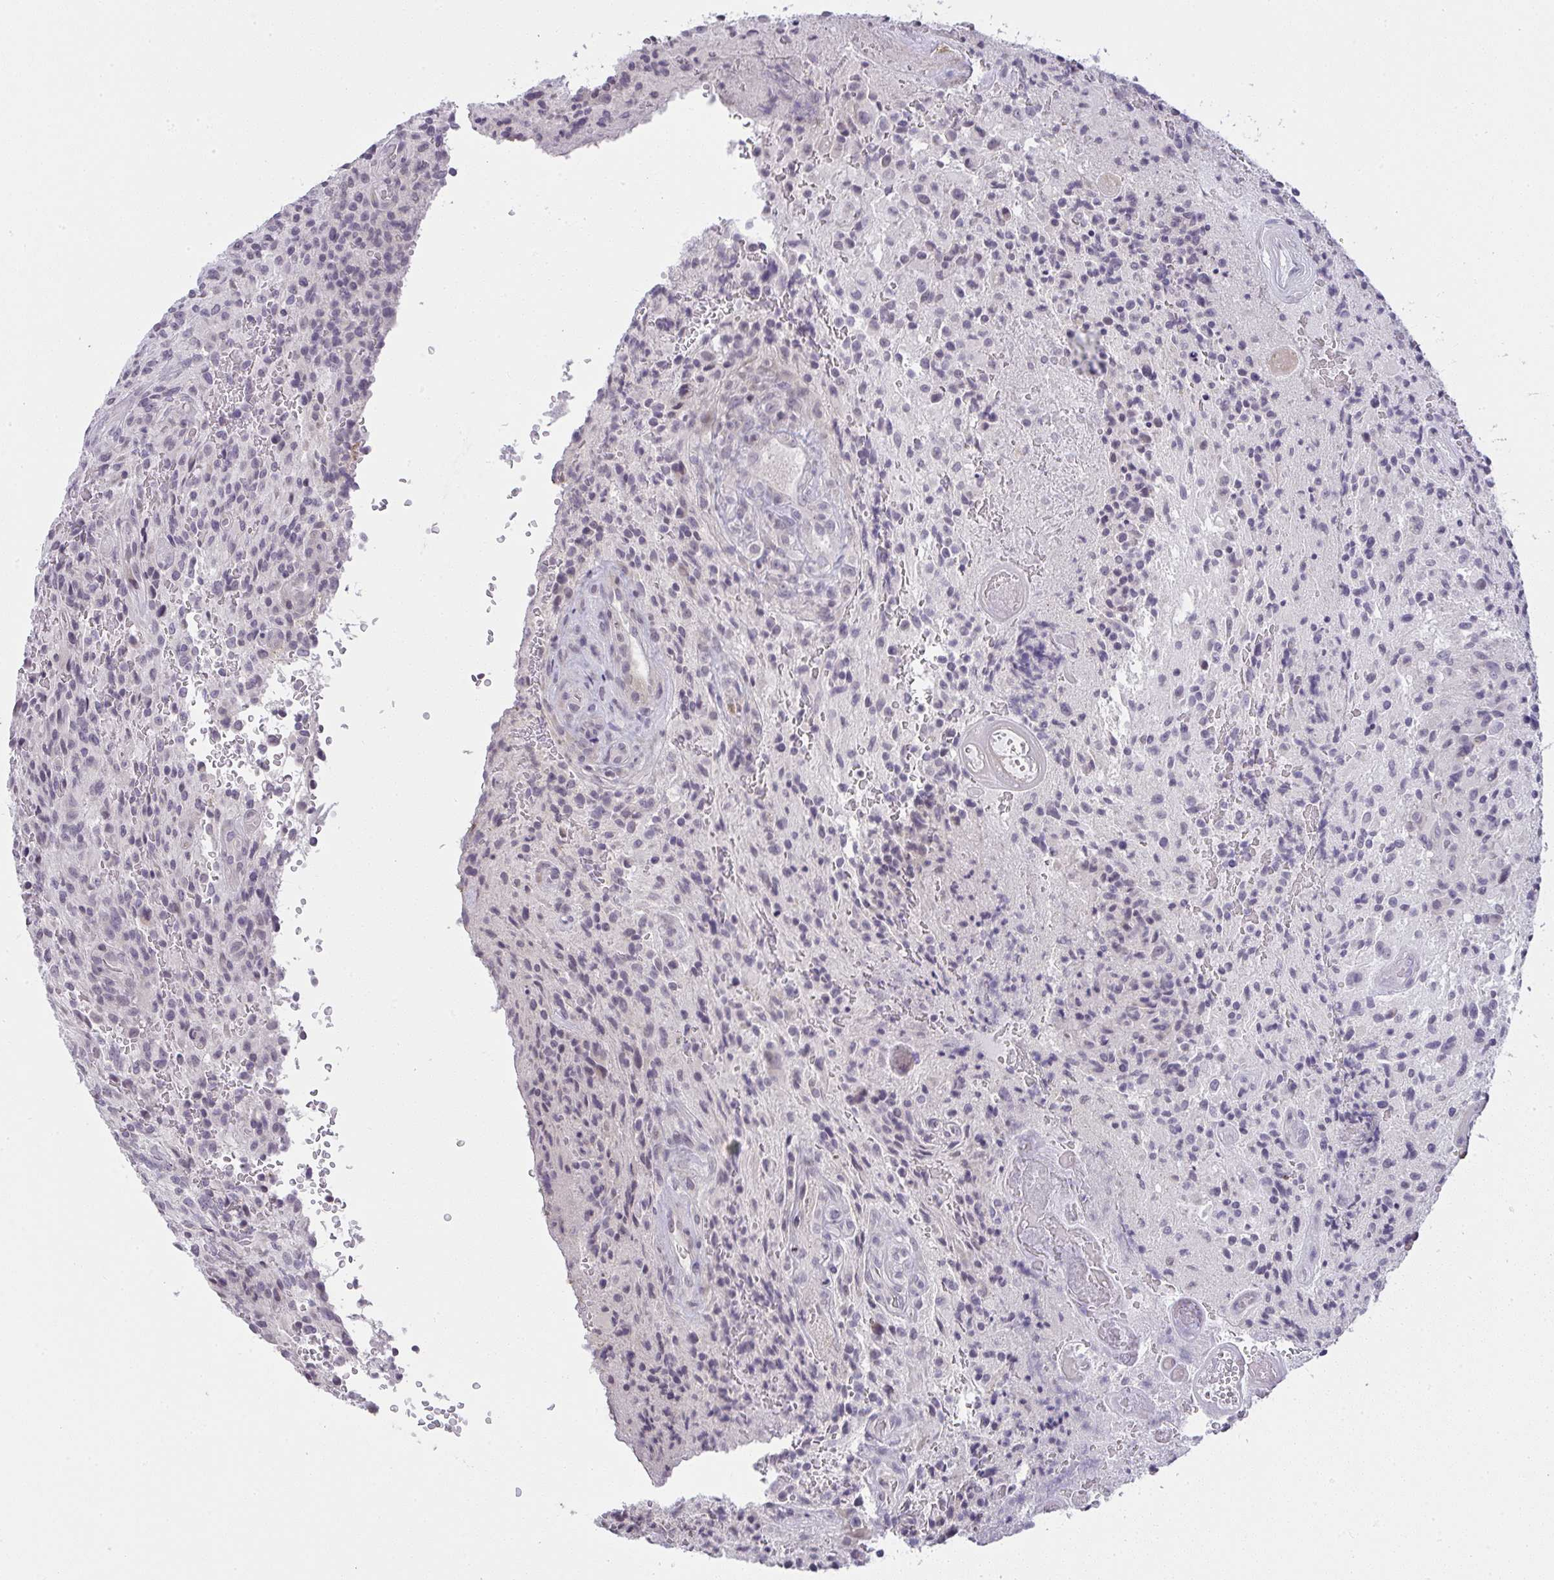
{"staining": {"intensity": "negative", "quantity": "none", "location": "none"}, "tissue": "glioma", "cell_type": "Tumor cells", "image_type": "cancer", "snomed": [{"axis": "morphology", "description": "Normal tissue, NOS"}, {"axis": "morphology", "description": "Glioma, malignant, High grade"}, {"axis": "topography", "description": "Cerebral cortex"}], "caption": "Tumor cells are negative for brown protein staining in high-grade glioma (malignant).", "gene": "CACNA1S", "patient": {"sex": "male", "age": 56}}